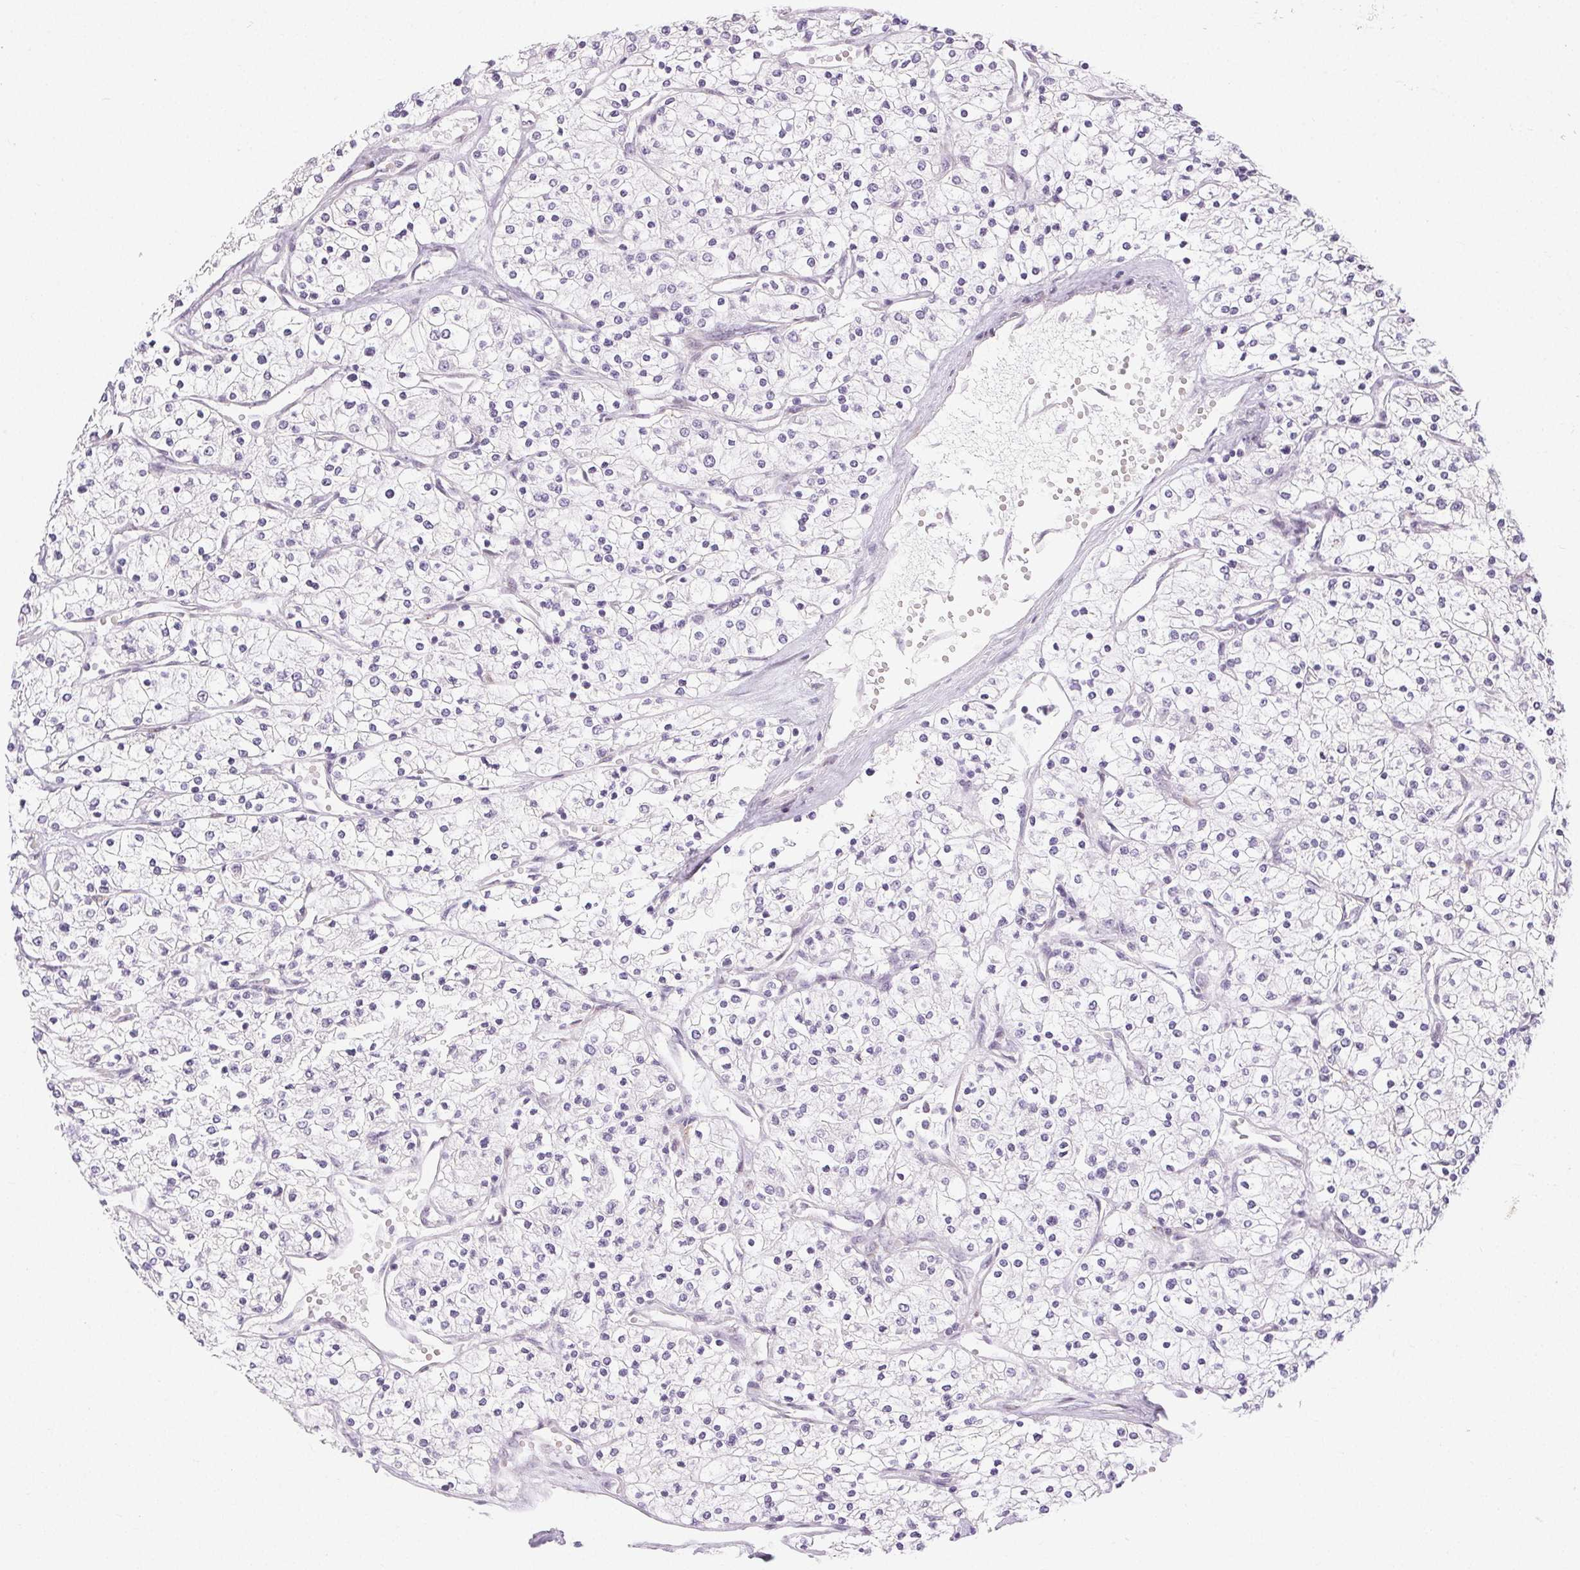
{"staining": {"intensity": "negative", "quantity": "none", "location": "none"}, "tissue": "renal cancer", "cell_type": "Tumor cells", "image_type": "cancer", "snomed": [{"axis": "morphology", "description": "Adenocarcinoma, NOS"}, {"axis": "topography", "description": "Kidney"}], "caption": "The immunohistochemistry photomicrograph has no significant positivity in tumor cells of renal cancer tissue.", "gene": "RPGRIP1", "patient": {"sex": "male", "age": 80}}